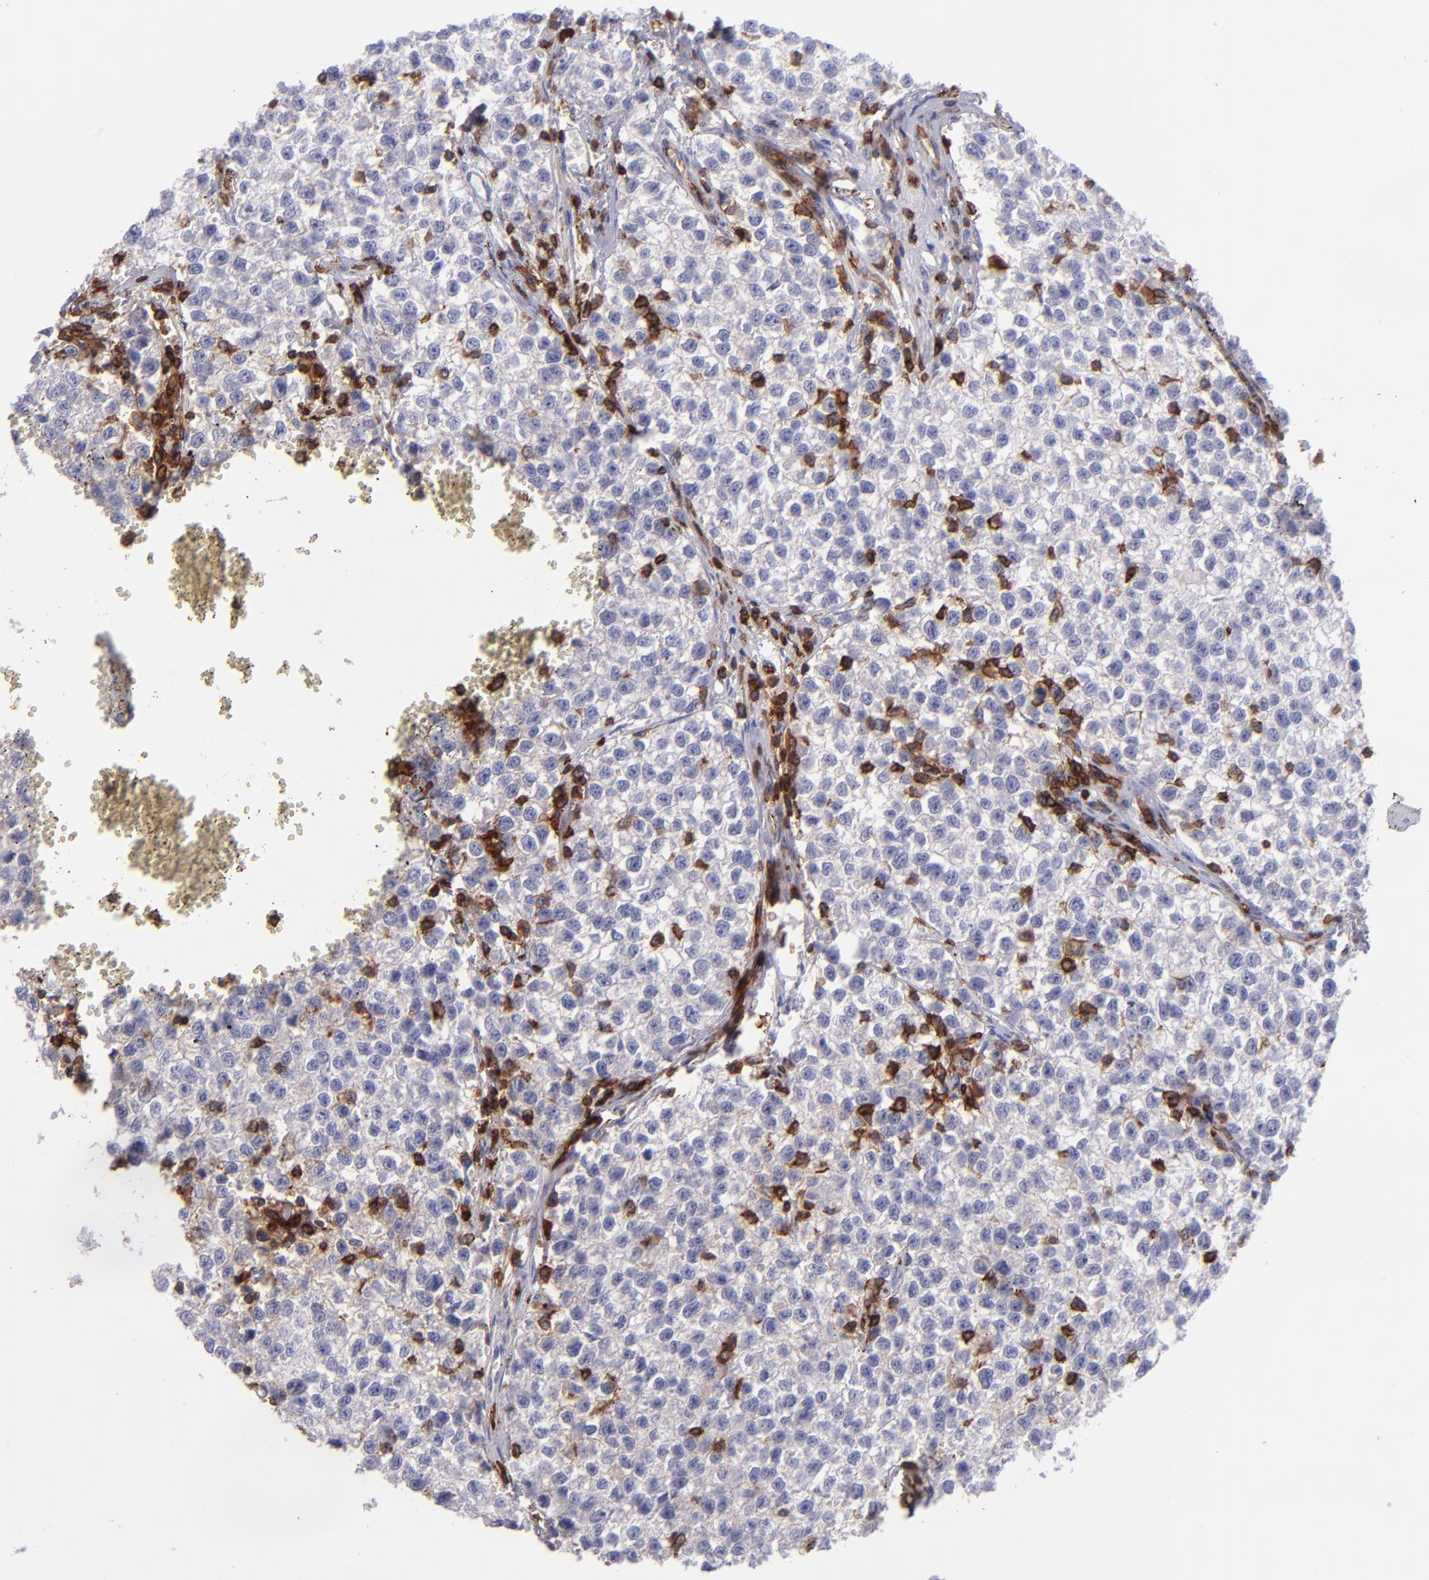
{"staining": {"intensity": "weak", "quantity": "25%-75%", "location": "cytoplasmic/membranous"}, "tissue": "testis cancer", "cell_type": "Tumor cells", "image_type": "cancer", "snomed": [{"axis": "morphology", "description": "Seminoma, NOS"}, {"axis": "topography", "description": "Testis"}], "caption": "Protein analysis of testis cancer tissue reveals weak cytoplasmic/membranous positivity in approximately 25%-75% of tumor cells.", "gene": "ICAM3", "patient": {"sex": "male", "age": 35}}